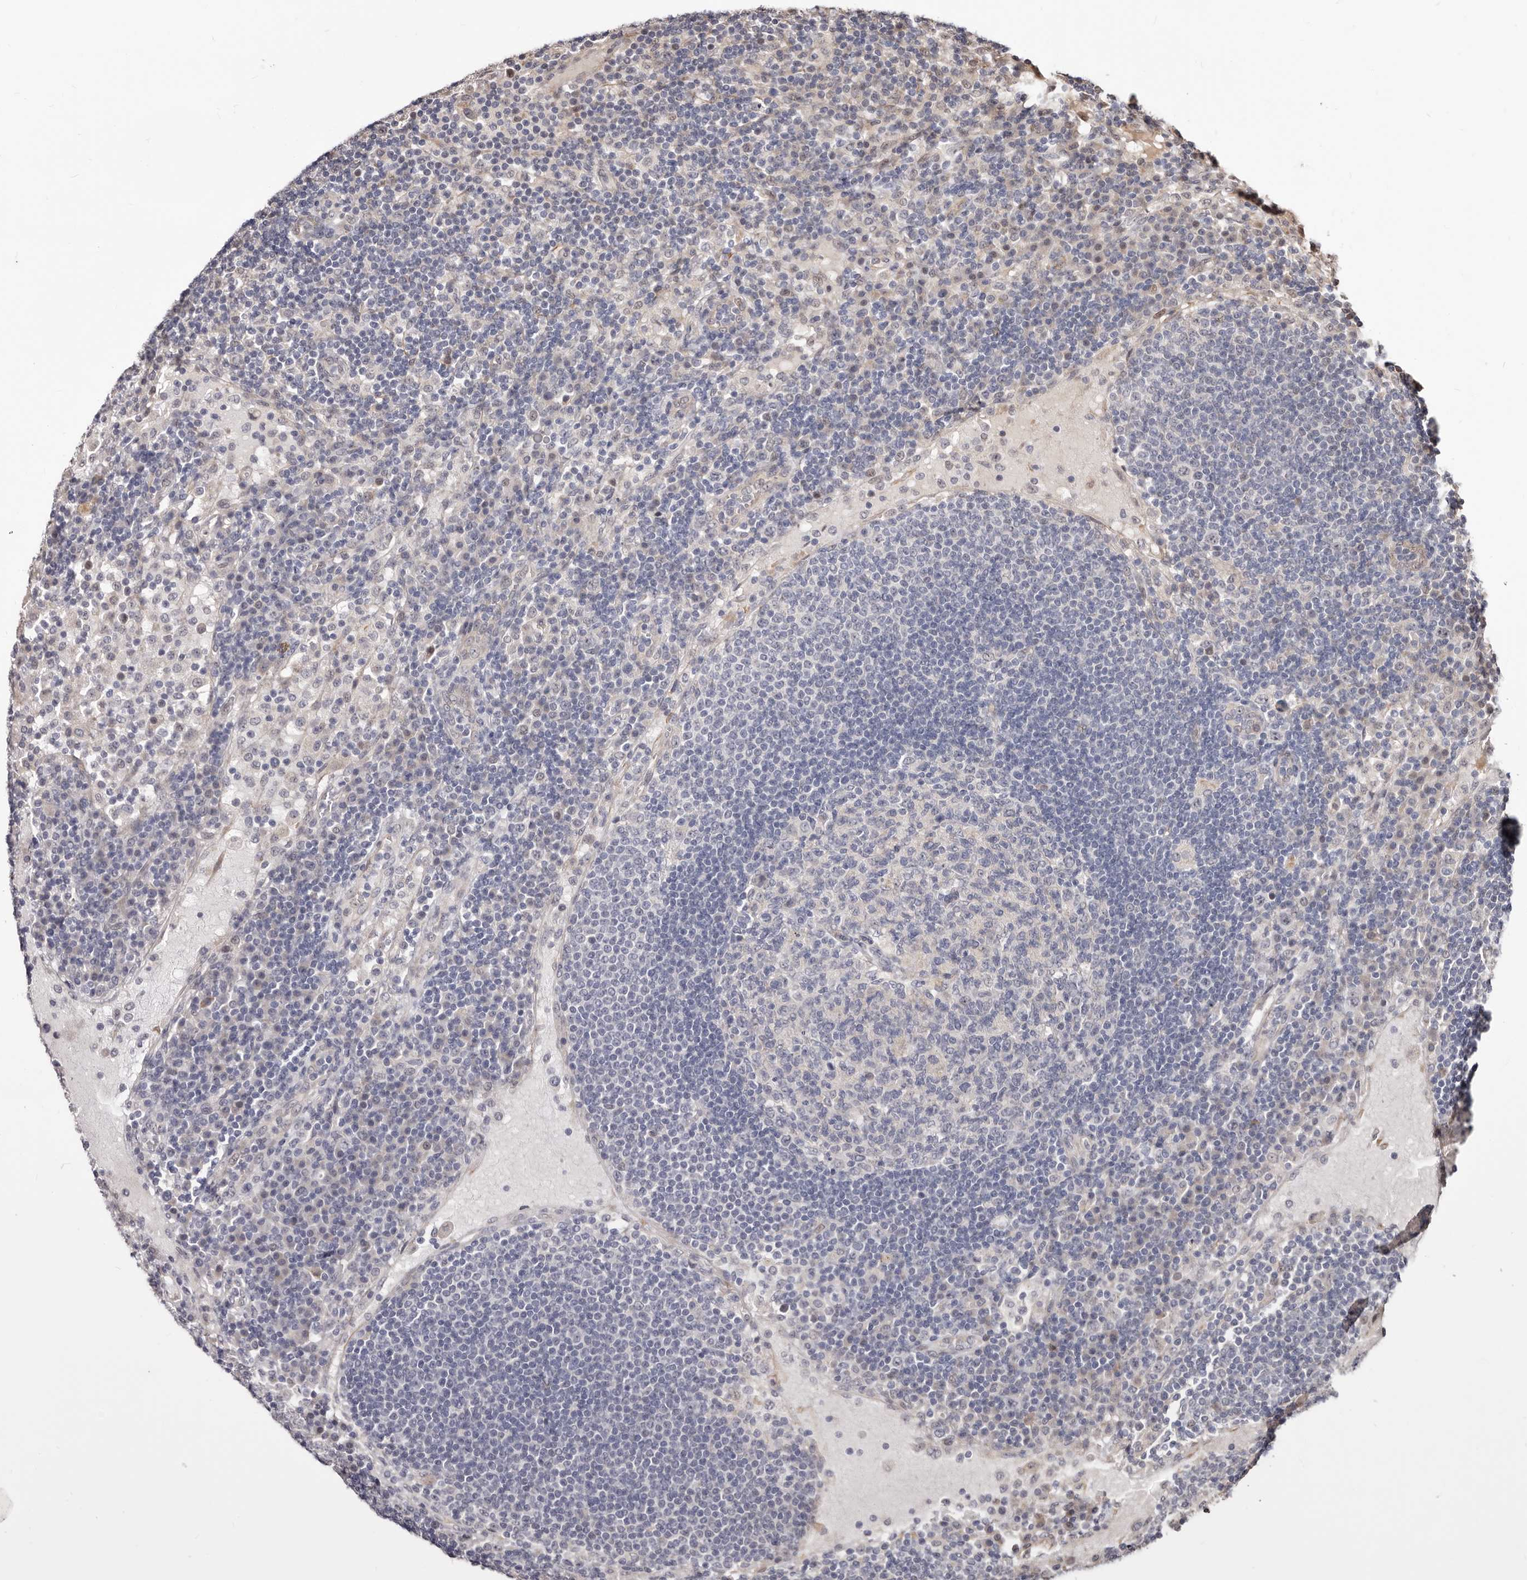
{"staining": {"intensity": "negative", "quantity": "none", "location": "none"}, "tissue": "lymph node", "cell_type": "Germinal center cells", "image_type": "normal", "snomed": [{"axis": "morphology", "description": "Normal tissue, NOS"}, {"axis": "topography", "description": "Lymph node"}], "caption": "Germinal center cells show no significant staining in unremarkable lymph node. Nuclei are stained in blue.", "gene": "TRIP13", "patient": {"sex": "female", "age": 53}}